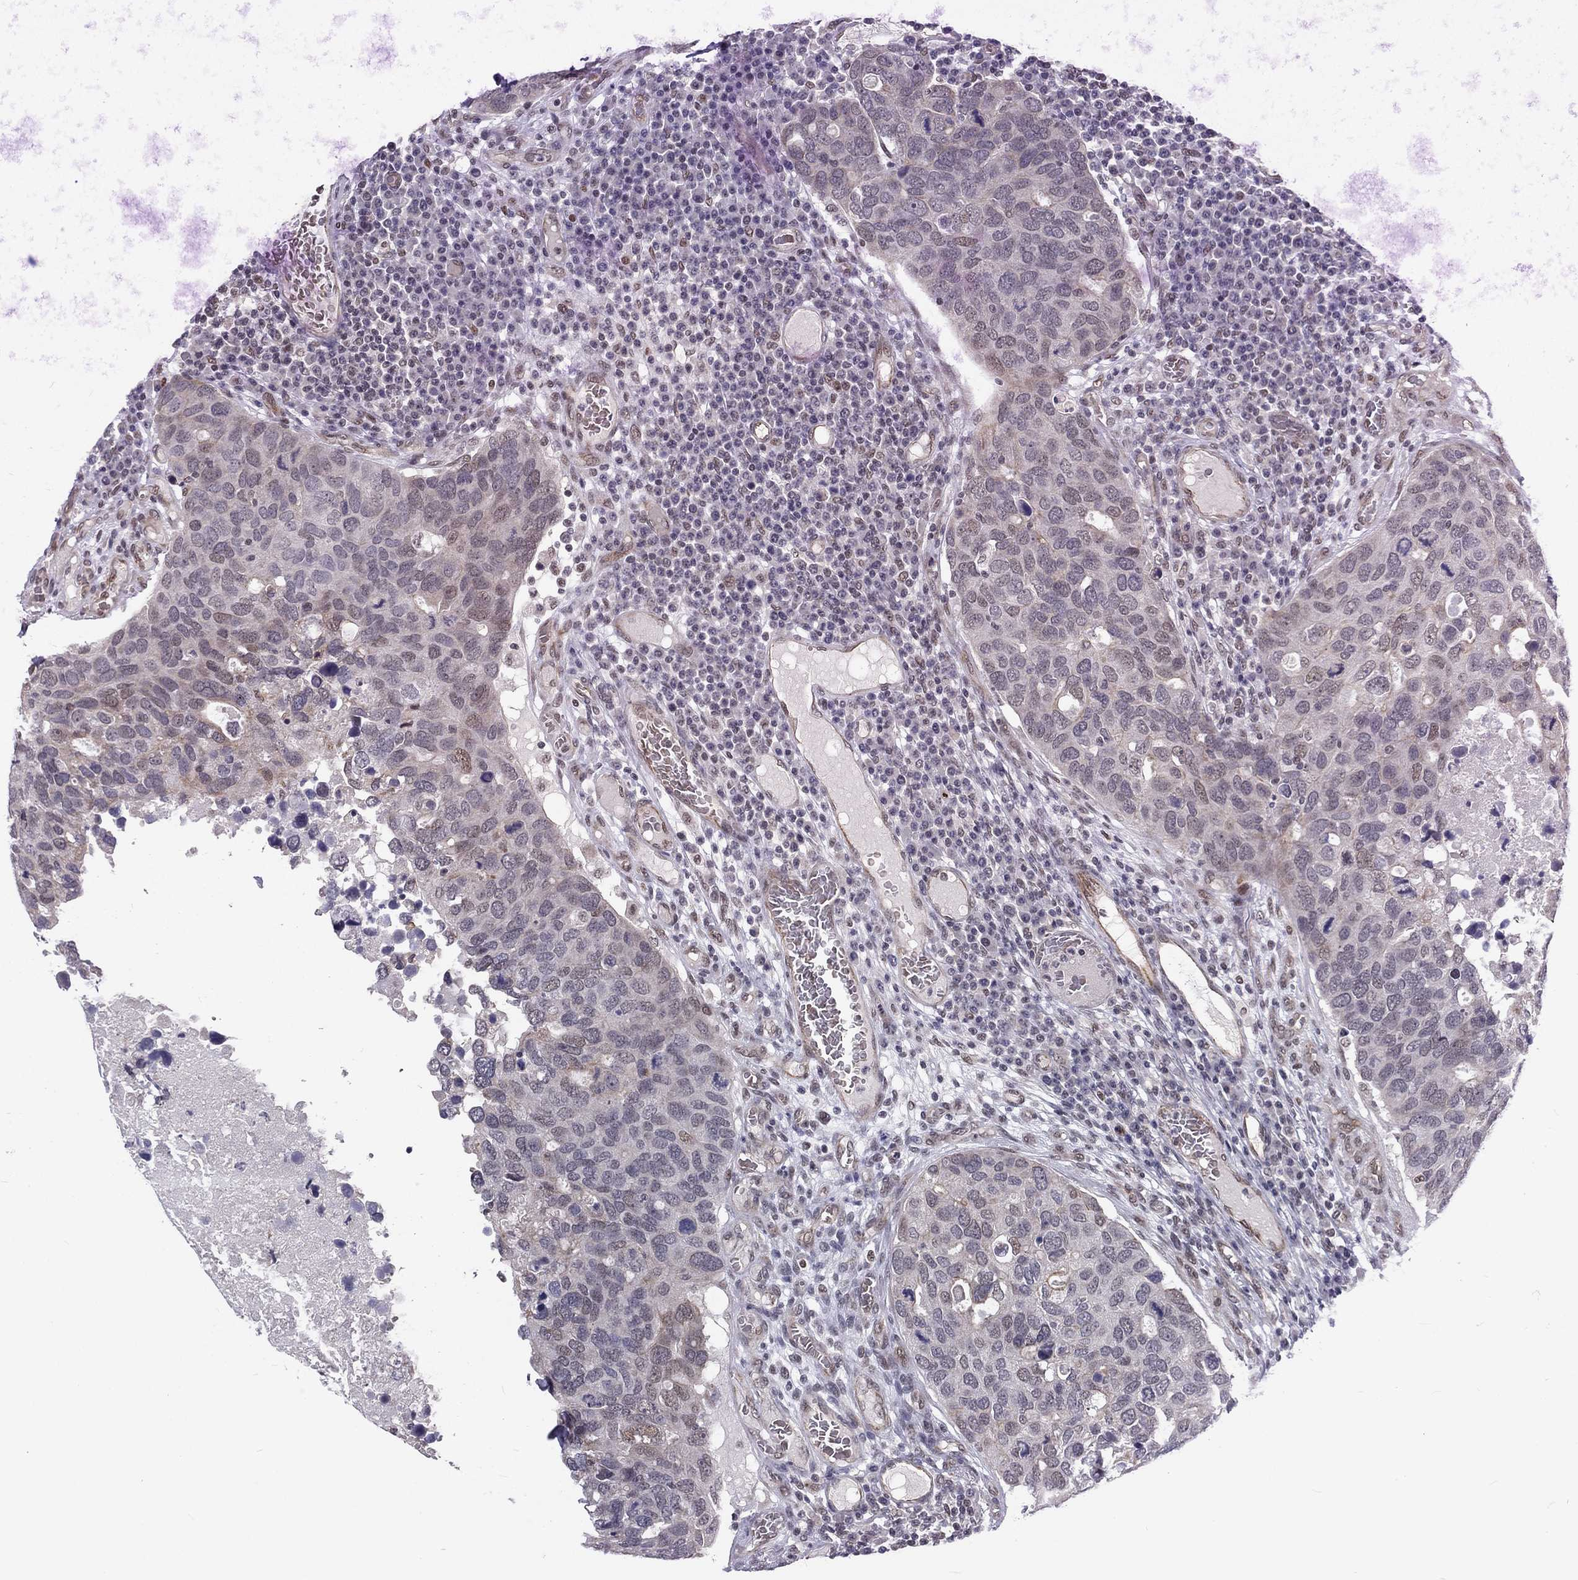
{"staining": {"intensity": "negative", "quantity": "none", "location": "none"}, "tissue": "breast cancer", "cell_type": "Tumor cells", "image_type": "cancer", "snomed": [{"axis": "morphology", "description": "Duct carcinoma"}, {"axis": "topography", "description": "Breast"}], "caption": "Immunohistochemistry (IHC) micrograph of neoplastic tissue: human breast cancer stained with DAB exhibits no significant protein expression in tumor cells.", "gene": "ZBED1", "patient": {"sex": "female", "age": 83}}